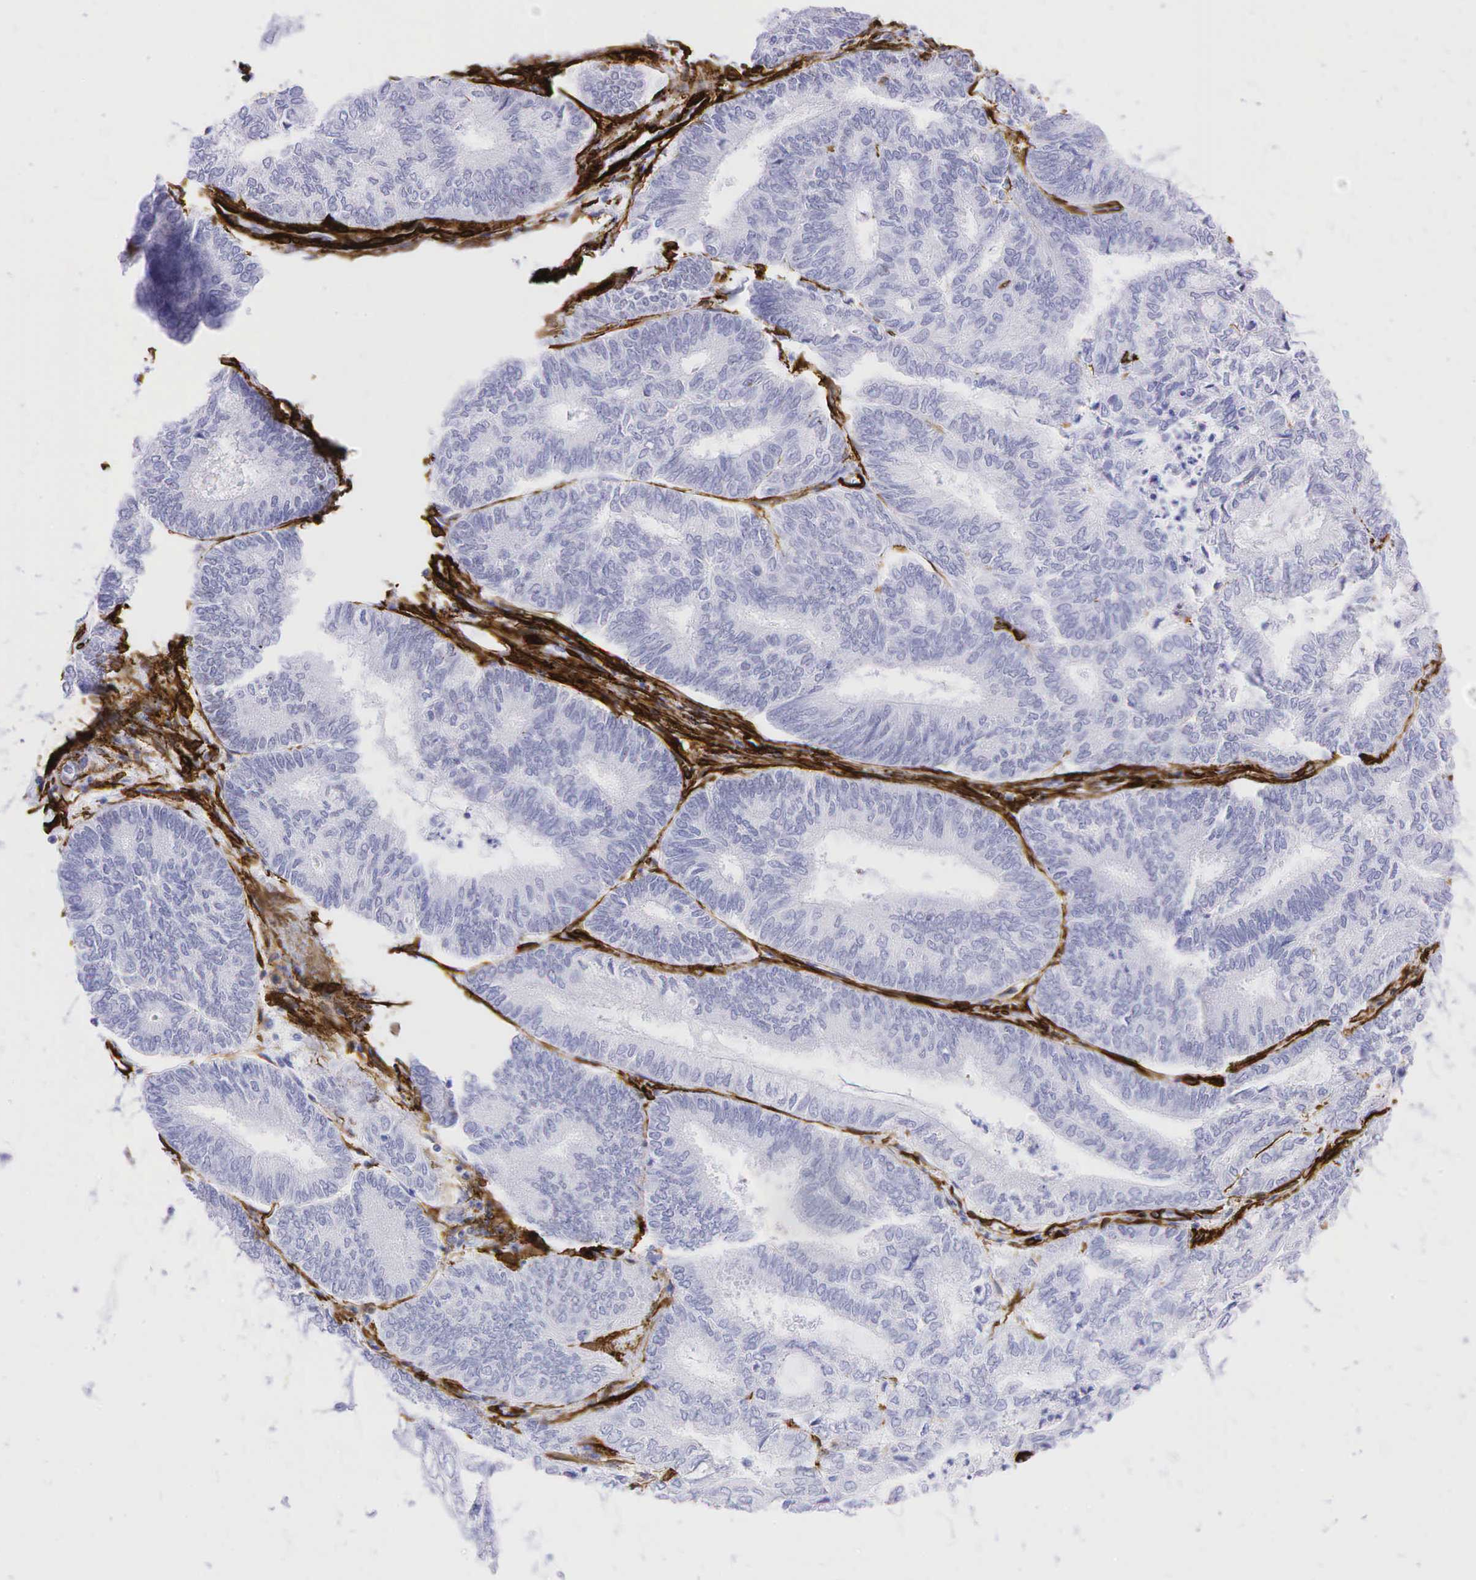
{"staining": {"intensity": "negative", "quantity": "none", "location": "none"}, "tissue": "endometrial cancer", "cell_type": "Tumor cells", "image_type": "cancer", "snomed": [{"axis": "morphology", "description": "Adenocarcinoma, NOS"}, {"axis": "topography", "description": "Endometrium"}], "caption": "This histopathology image is of endometrial cancer stained with immunohistochemistry (IHC) to label a protein in brown with the nuclei are counter-stained blue. There is no staining in tumor cells.", "gene": "ACTA2", "patient": {"sex": "female", "age": 59}}